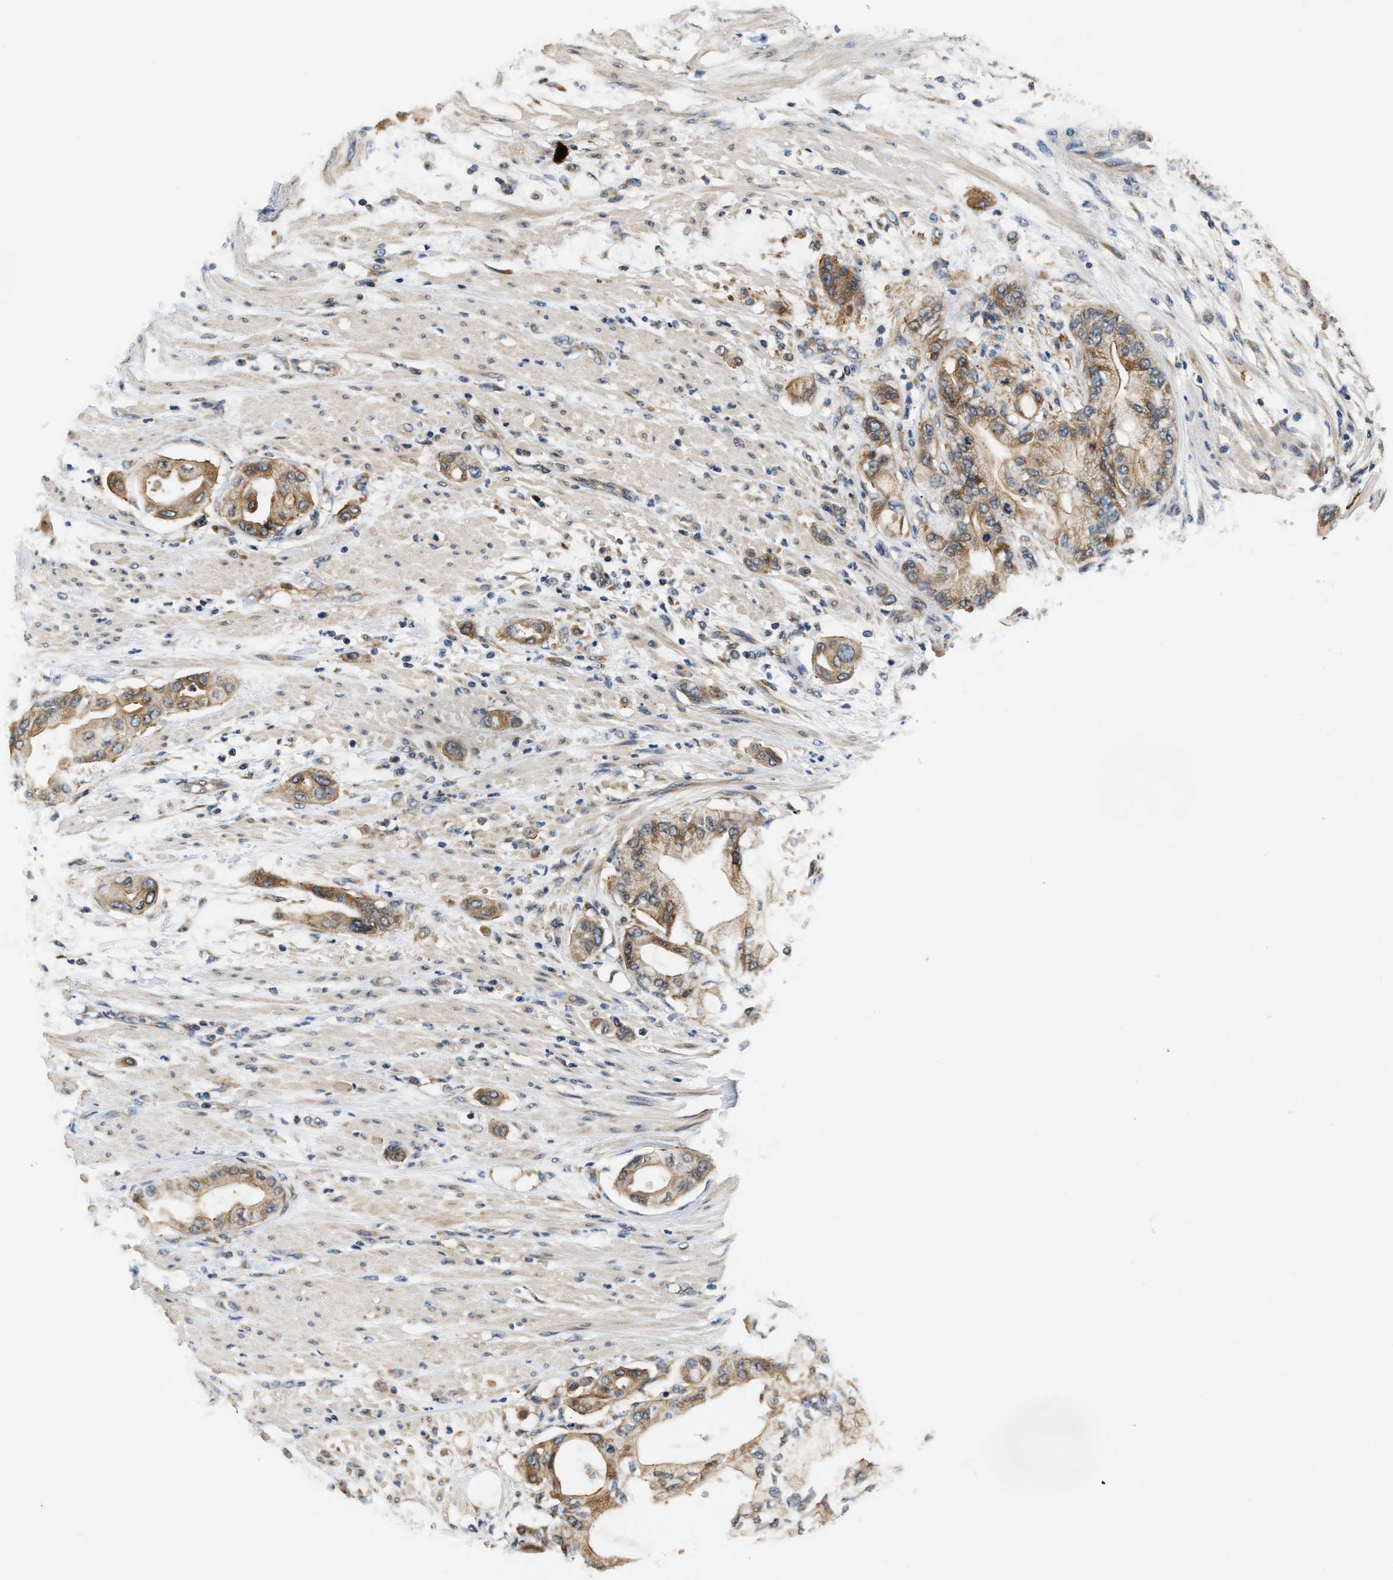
{"staining": {"intensity": "moderate", "quantity": ">75%", "location": "cytoplasmic/membranous"}, "tissue": "pancreatic cancer", "cell_type": "Tumor cells", "image_type": "cancer", "snomed": [{"axis": "morphology", "description": "Adenocarcinoma, NOS"}, {"axis": "morphology", "description": "Adenocarcinoma, metastatic, NOS"}, {"axis": "topography", "description": "Lymph node"}, {"axis": "topography", "description": "Pancreas"}, {"axis": "topography", "description": "Duodenum"}], "caption": "Immunohistochemical staining of human adenocarcinoma (pancreatic) shows medium levels of moderate cytoplasmic/membranous protein staining in approximately >75% of tumor cells.", "gene": "TNIP2", "patient": {"sex": "female", "age": 64}}